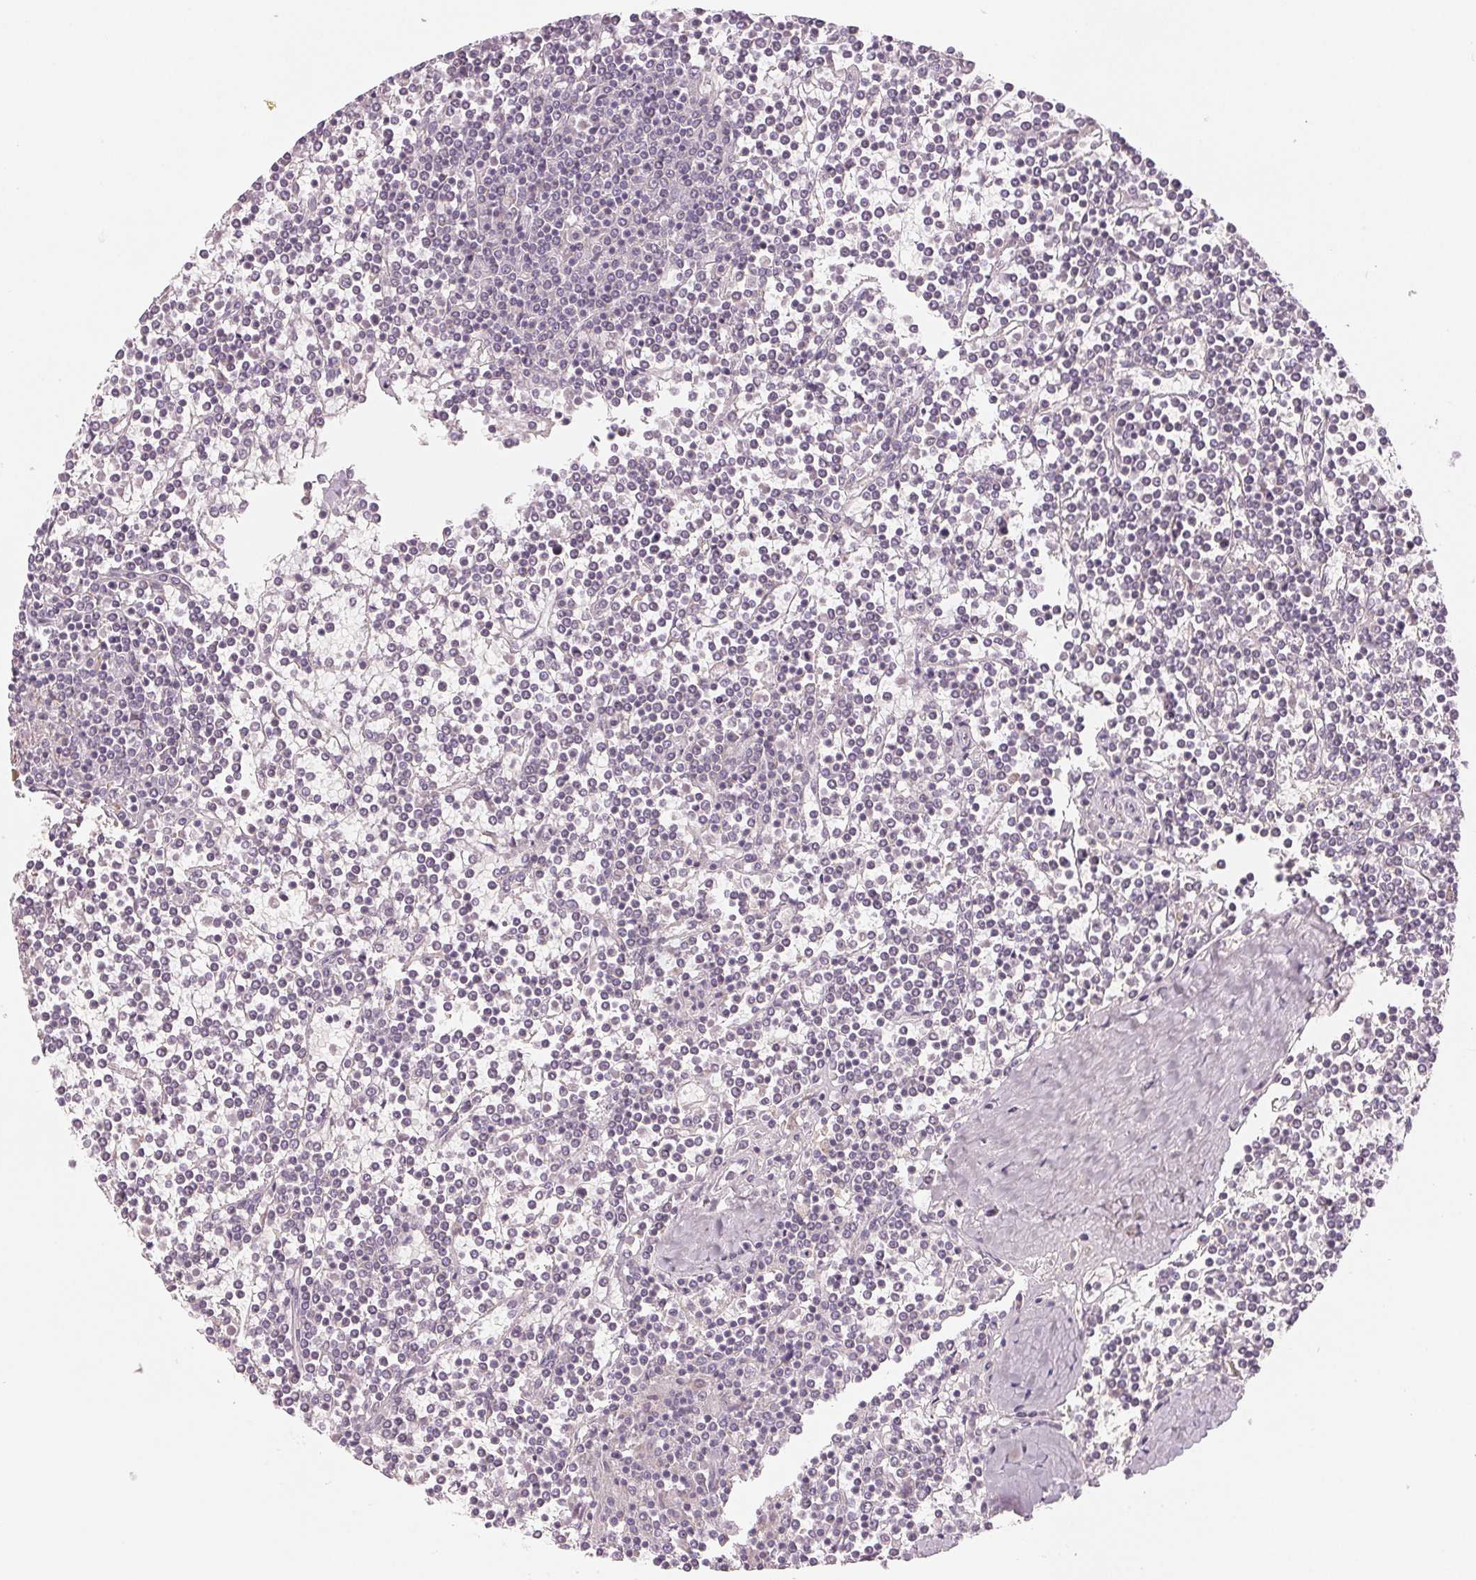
{"staining": {"intensity": "negative", "quantity": "none", "location": "none"}, "tissue": "lymphoma", "cell_type": "Tumor cells", "image_type": "cancer", "snomed": [{"axis": "morphology", "description": "Malignant lymphoma, non-Hodgkin's type, Low grade"}, {"axis": "topography", "description": "Spleen"}], "caption": "Protein analysis of low-grade malignant lymphoma, non-Hodgkin's type shows no significant positivity in tumor cells.", "gene": "SMARCD3", "patient": {"sex": "female", "age": 19}}